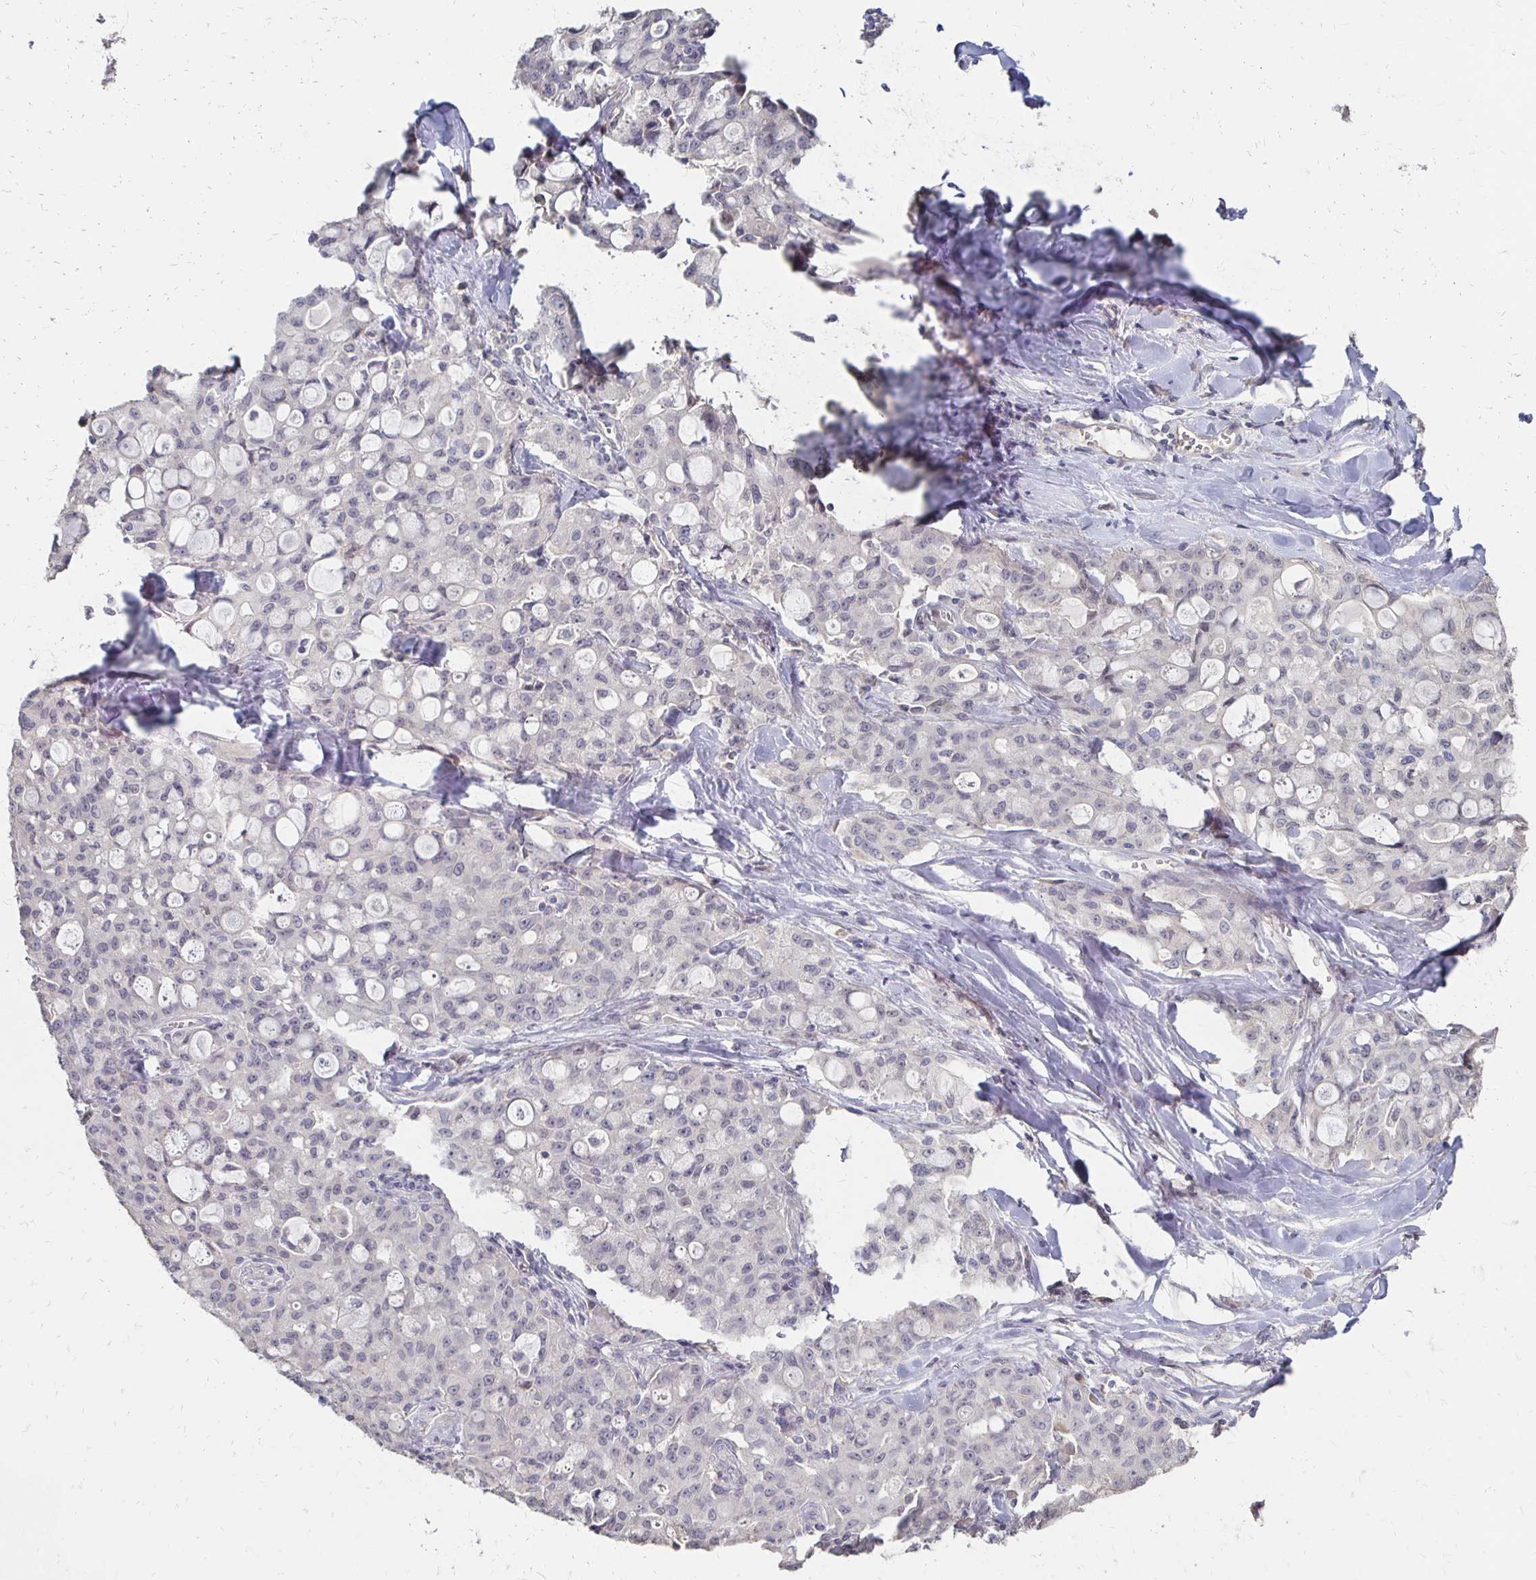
{"staining": {"intensity": "negative", "quantity": "none", "location": "none"}, "tissue": "lung cancer", "cell_type": "Tumor cells", "image_type": "cancer", "snomed": [{"axis": "morphology", "description": "Adenocarcinoma, NOS"}, {"axis": "topography", "description": "Lung"}], "caption": "IHC image of human lung adenocarcinoma stained for a protein (brown), which demonstrates no positivity in tumor cells. (DAB (3,3'-diaminobenzidine) immunohistochemistry (IHC), high magnification).", "gene": "ZNF727", "patient": {"sex": "female", "age": 44}}